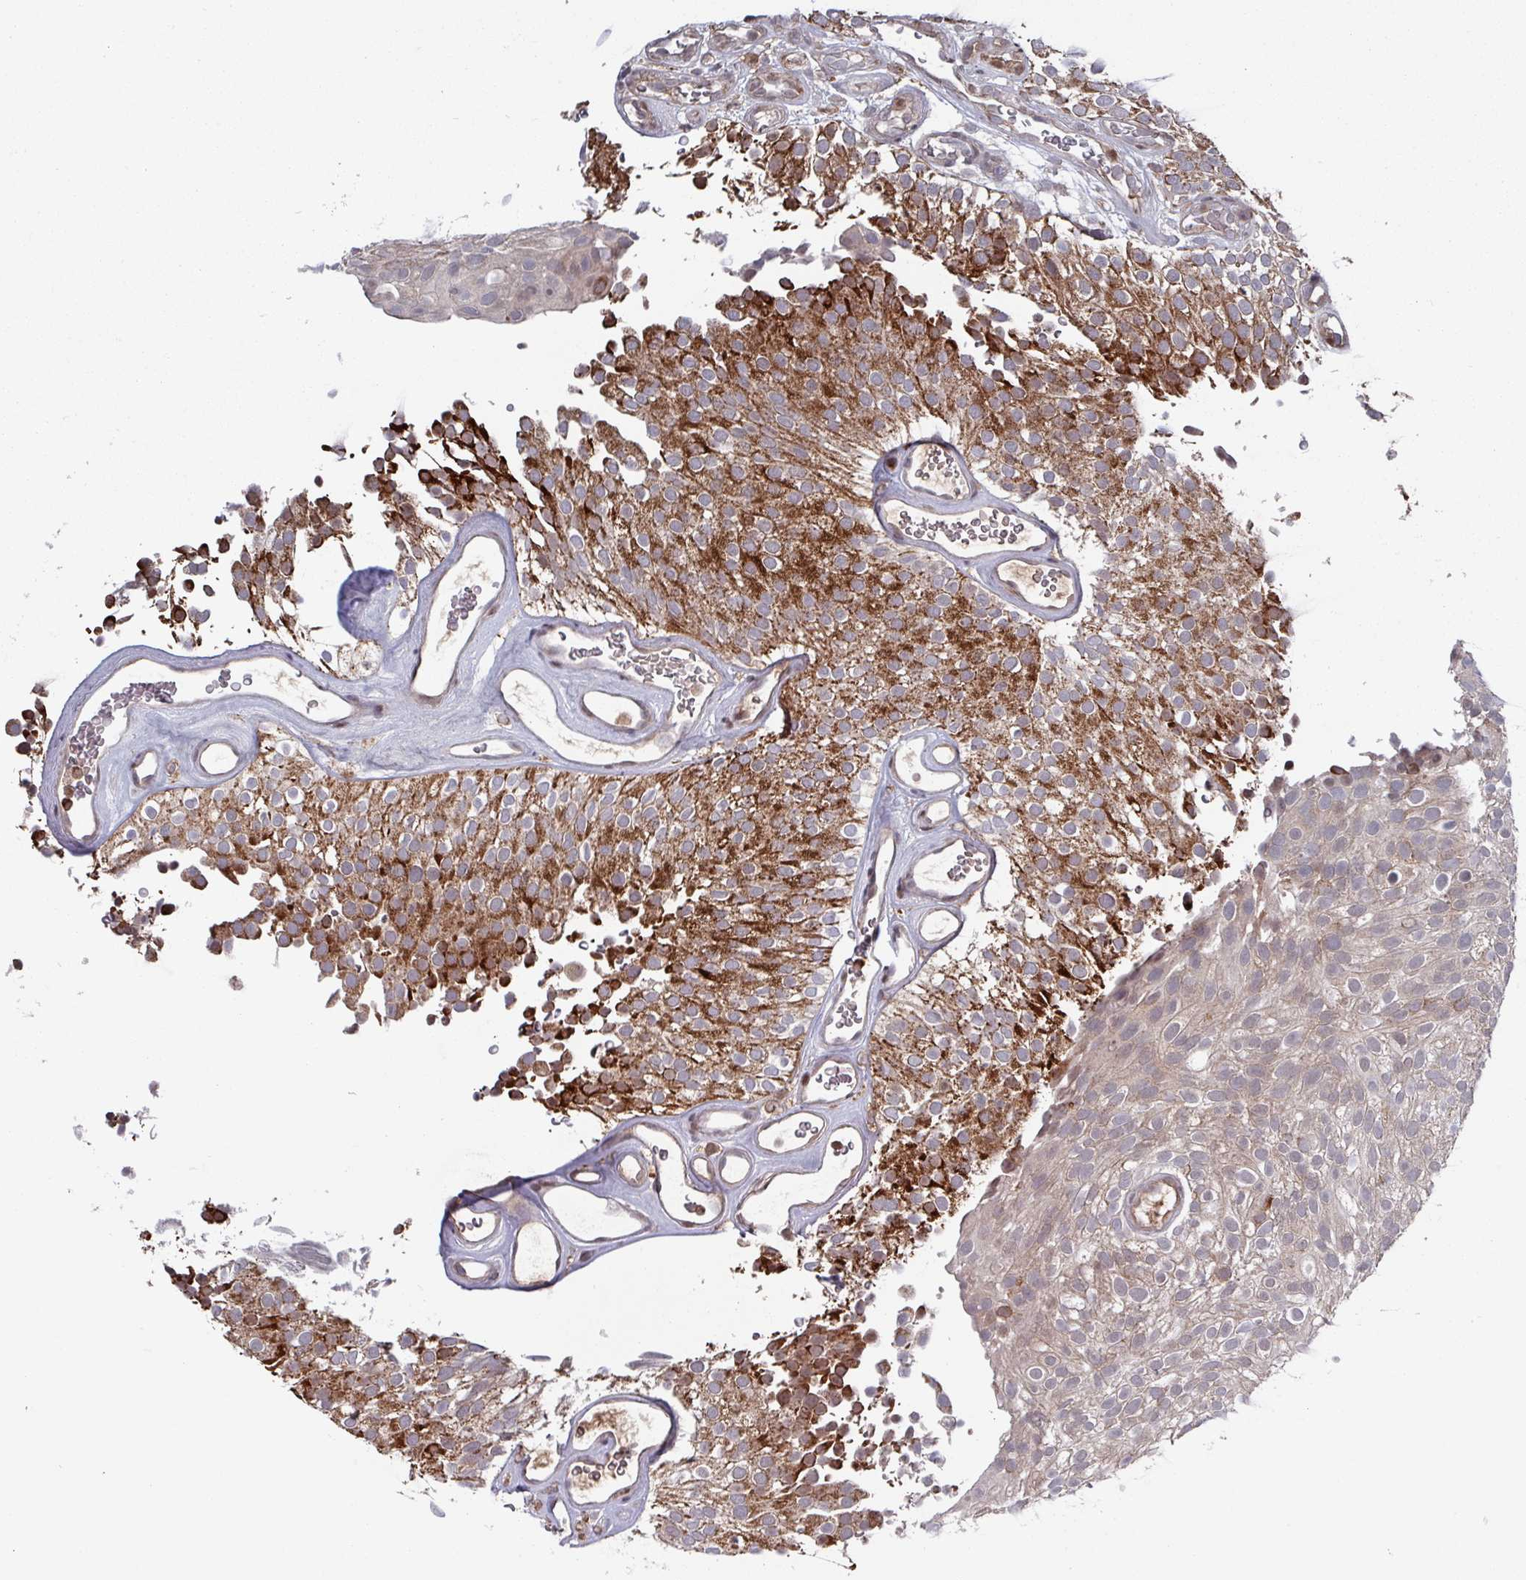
{"staining": {"intensity": "strong", "quantity": "25%-75%", "location": "cytoplasmic/membranous"}, "tissue": "urothelial cancer", "cell_type": "Tumor cells", "image_type": "cancer", "snomed": [{"axis": "morphology", "description": "Urothelial carcinoma, Low grade"}, {"axis": "topography", "description": "Urinary bladder"}], "caption": "This is an image of IHC staining of urothelial cancer, which shows strong staining in the cytoplasmic/membranous of tumor cells.", "gene": "PRRX1", "patient": {"sex": "male", "age": 78}}